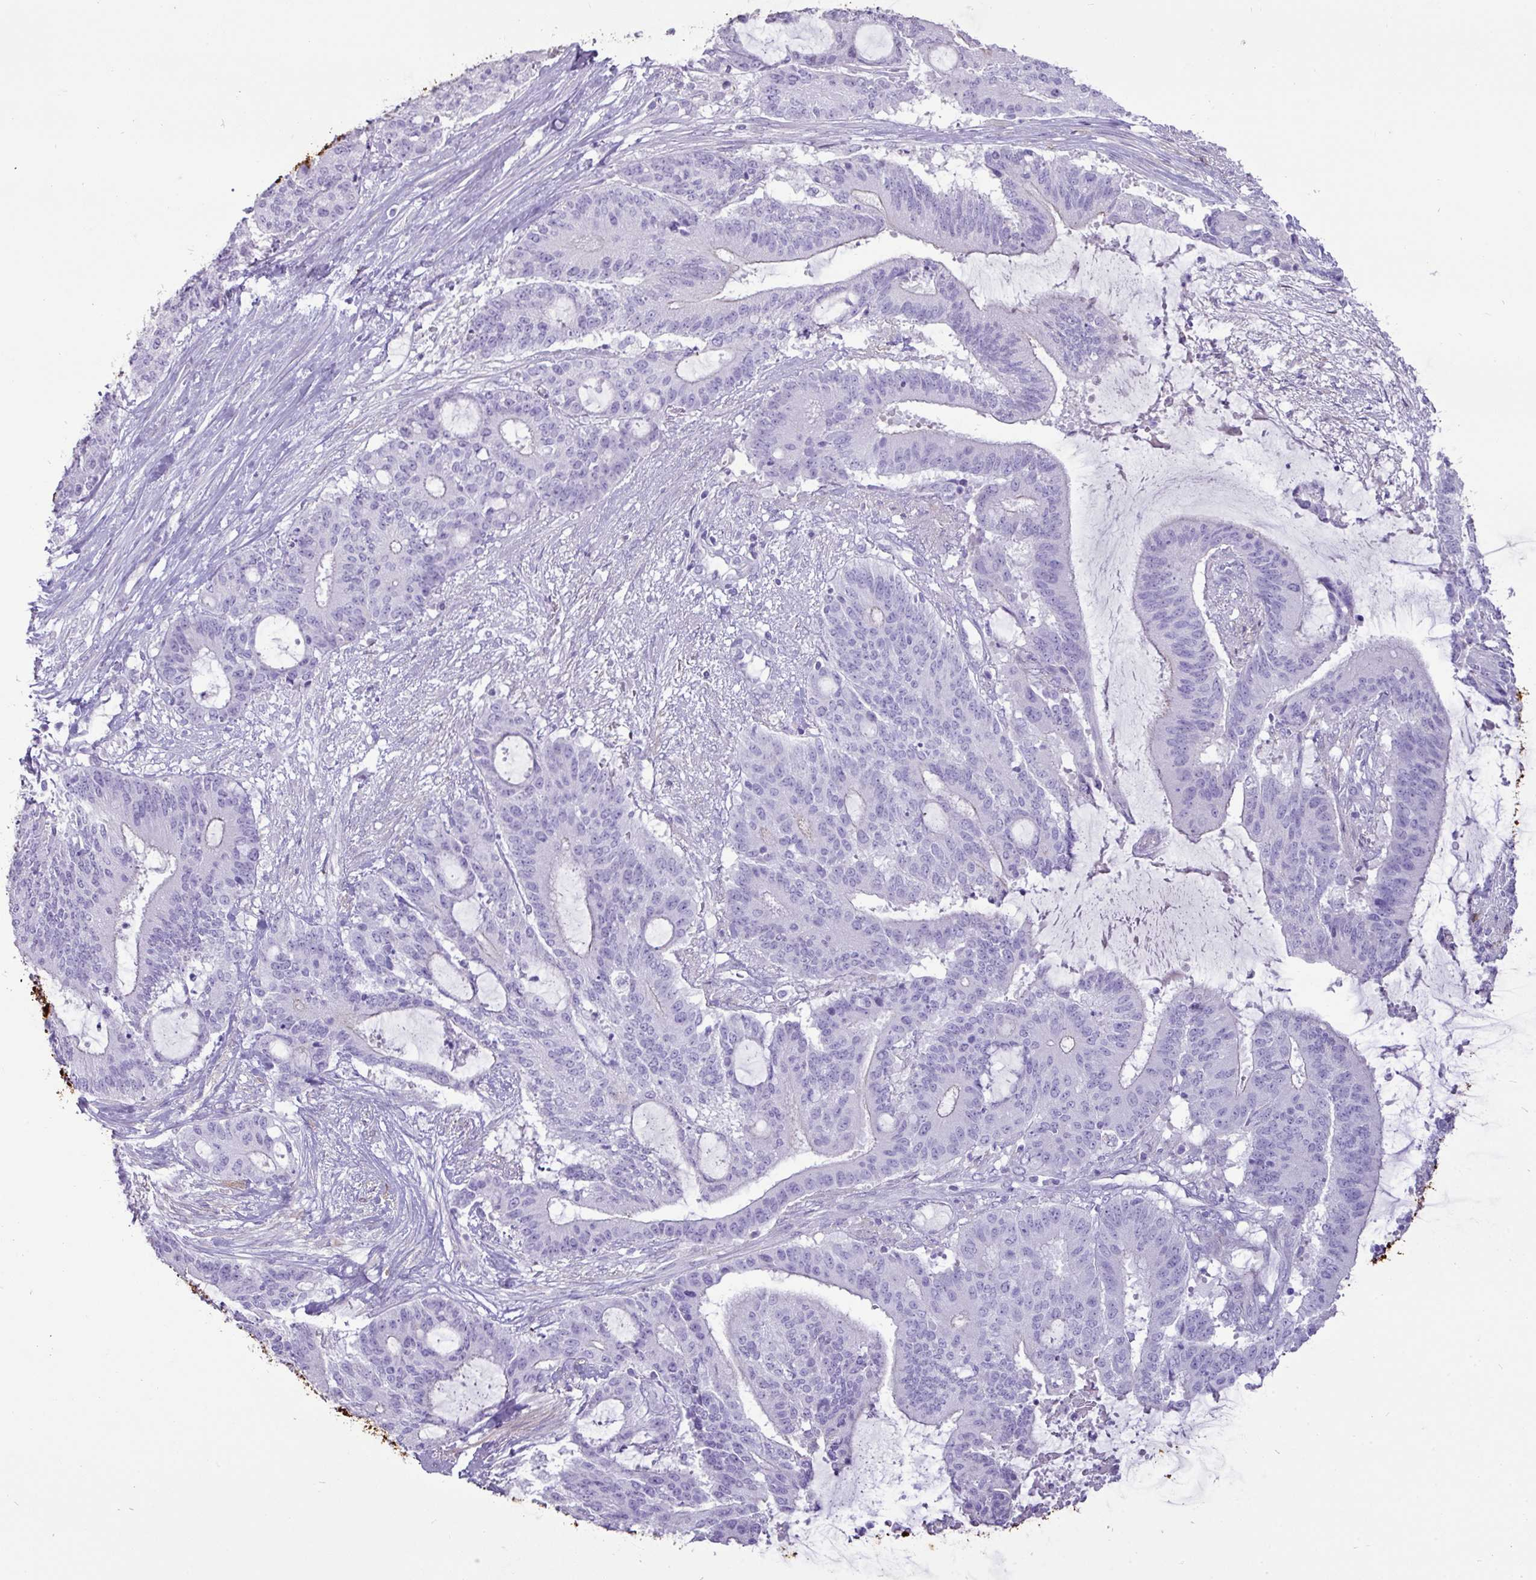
{"staining": {"intensity": "negative", "quantity": "none", "location": "none"}, "tissue": "liver cancer", "cell_type": "Tumor cells", "image_type": "cancer", "snomed": [{"axis": "morphology", "description": "Normal tissue, NOS"}, {"axis": "morphology", "description": "Cholangiocarcinoma"}, {"axis": "topography", "description": "Liver"}, {"axis": "topography", "description": "Peripheral nerve tissue"}], "caption": "Tumor cells are negative for protein expression in human liver cancer (cholangiocarcinoma).", "gene": "GSTA3", "patient": {"sex": "female", "age": 73}}